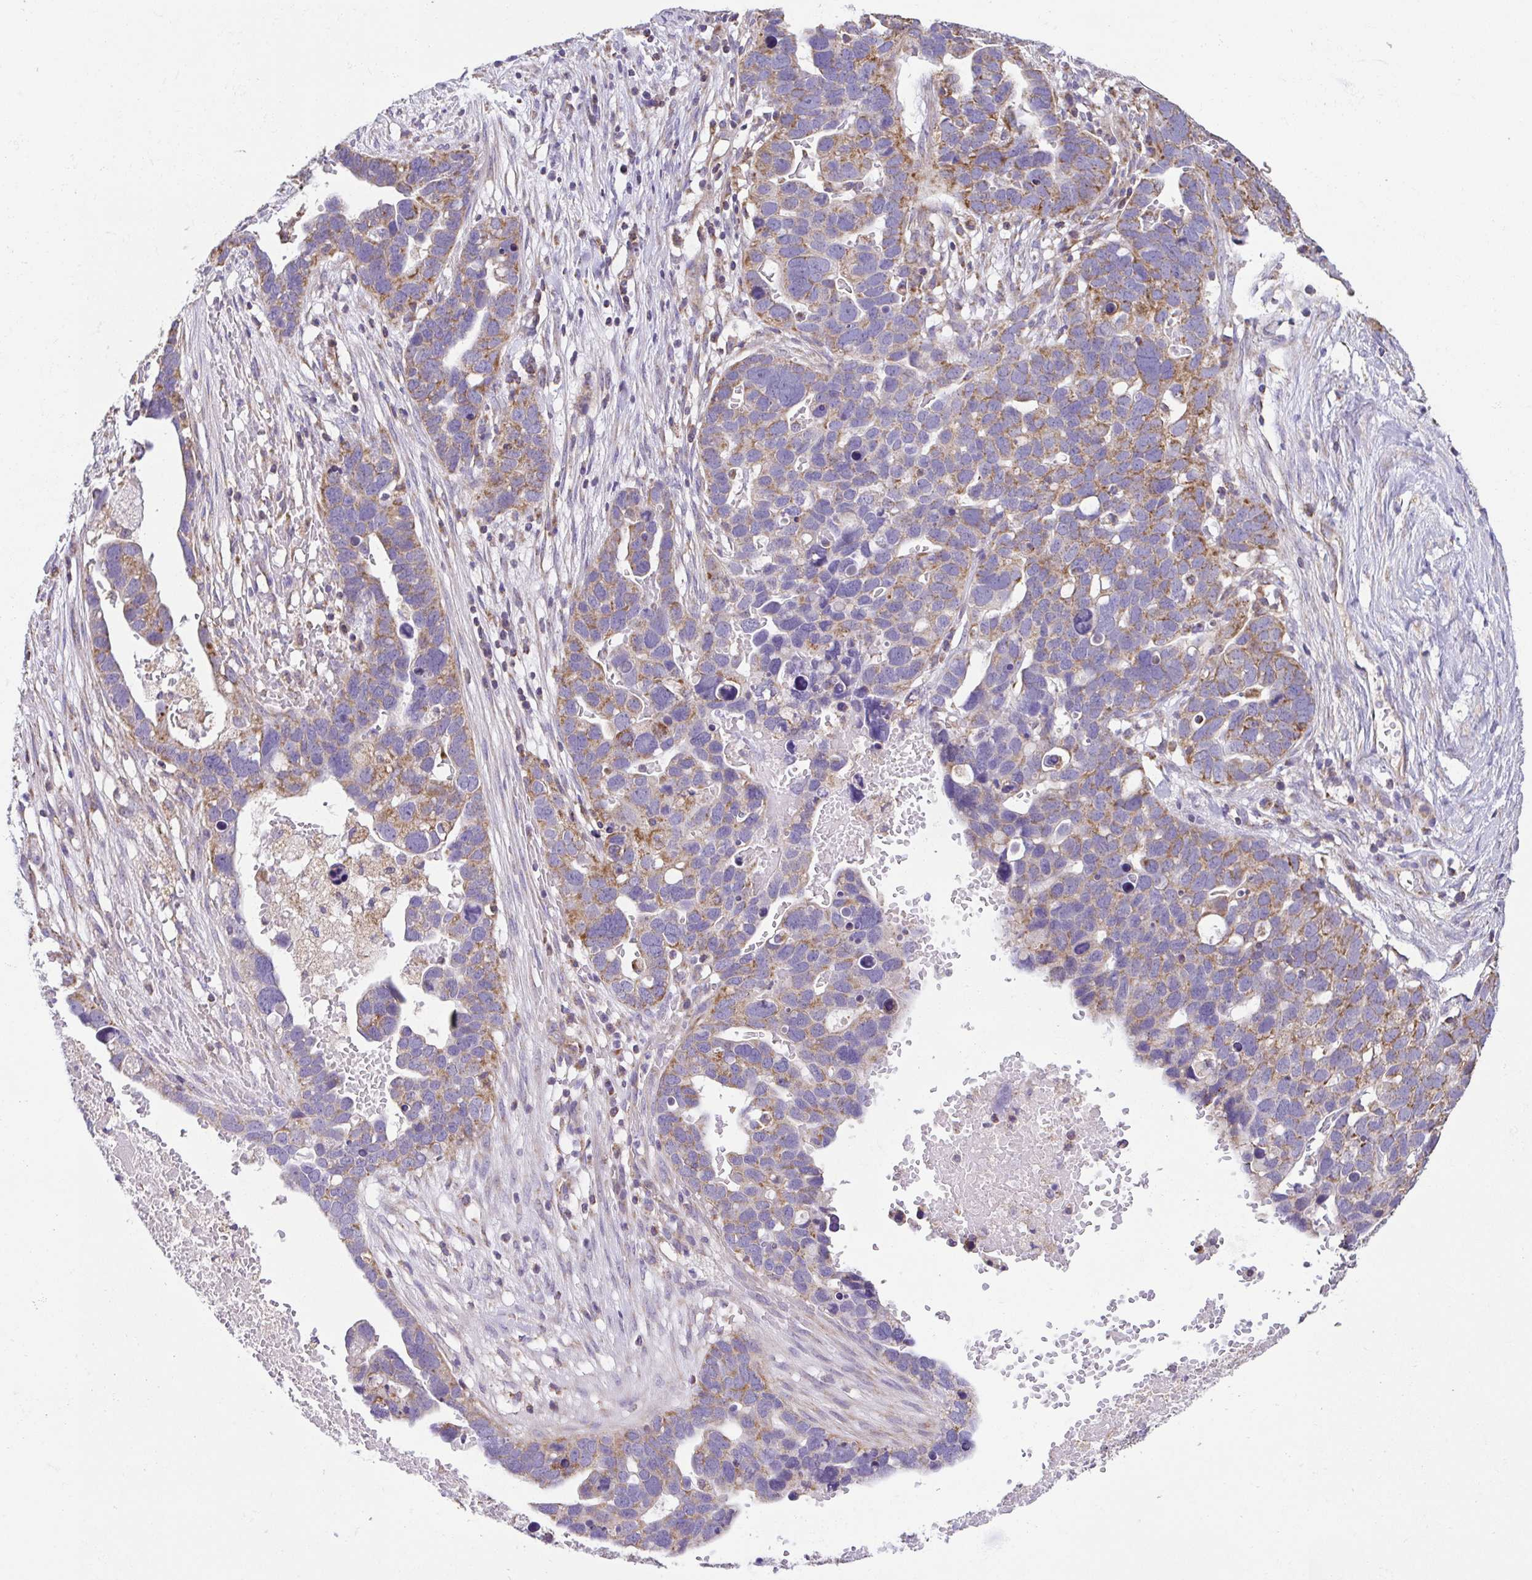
{"staining": {"intensity": "moderate", "quantity": ">75%", "location": "cytoplasmic/membranous"}, "tissue": "ovarian cancer", "cell_type": "Tumor cells", "image_type": "cancer", "snomed": [{"axis": "morphology", "description": "Cystadenocarcinoma, serous, NOS"}, {"axis": "topography", "description": "Ovary"}], "caption": "Tumor cells demonstrate medium levels of moderate cytoplasmic/membranous expression in approximately >75% of cells in human ovarian cancer.", "gene": "GINM1", "patient": {"sex": "female", "age": 54}}